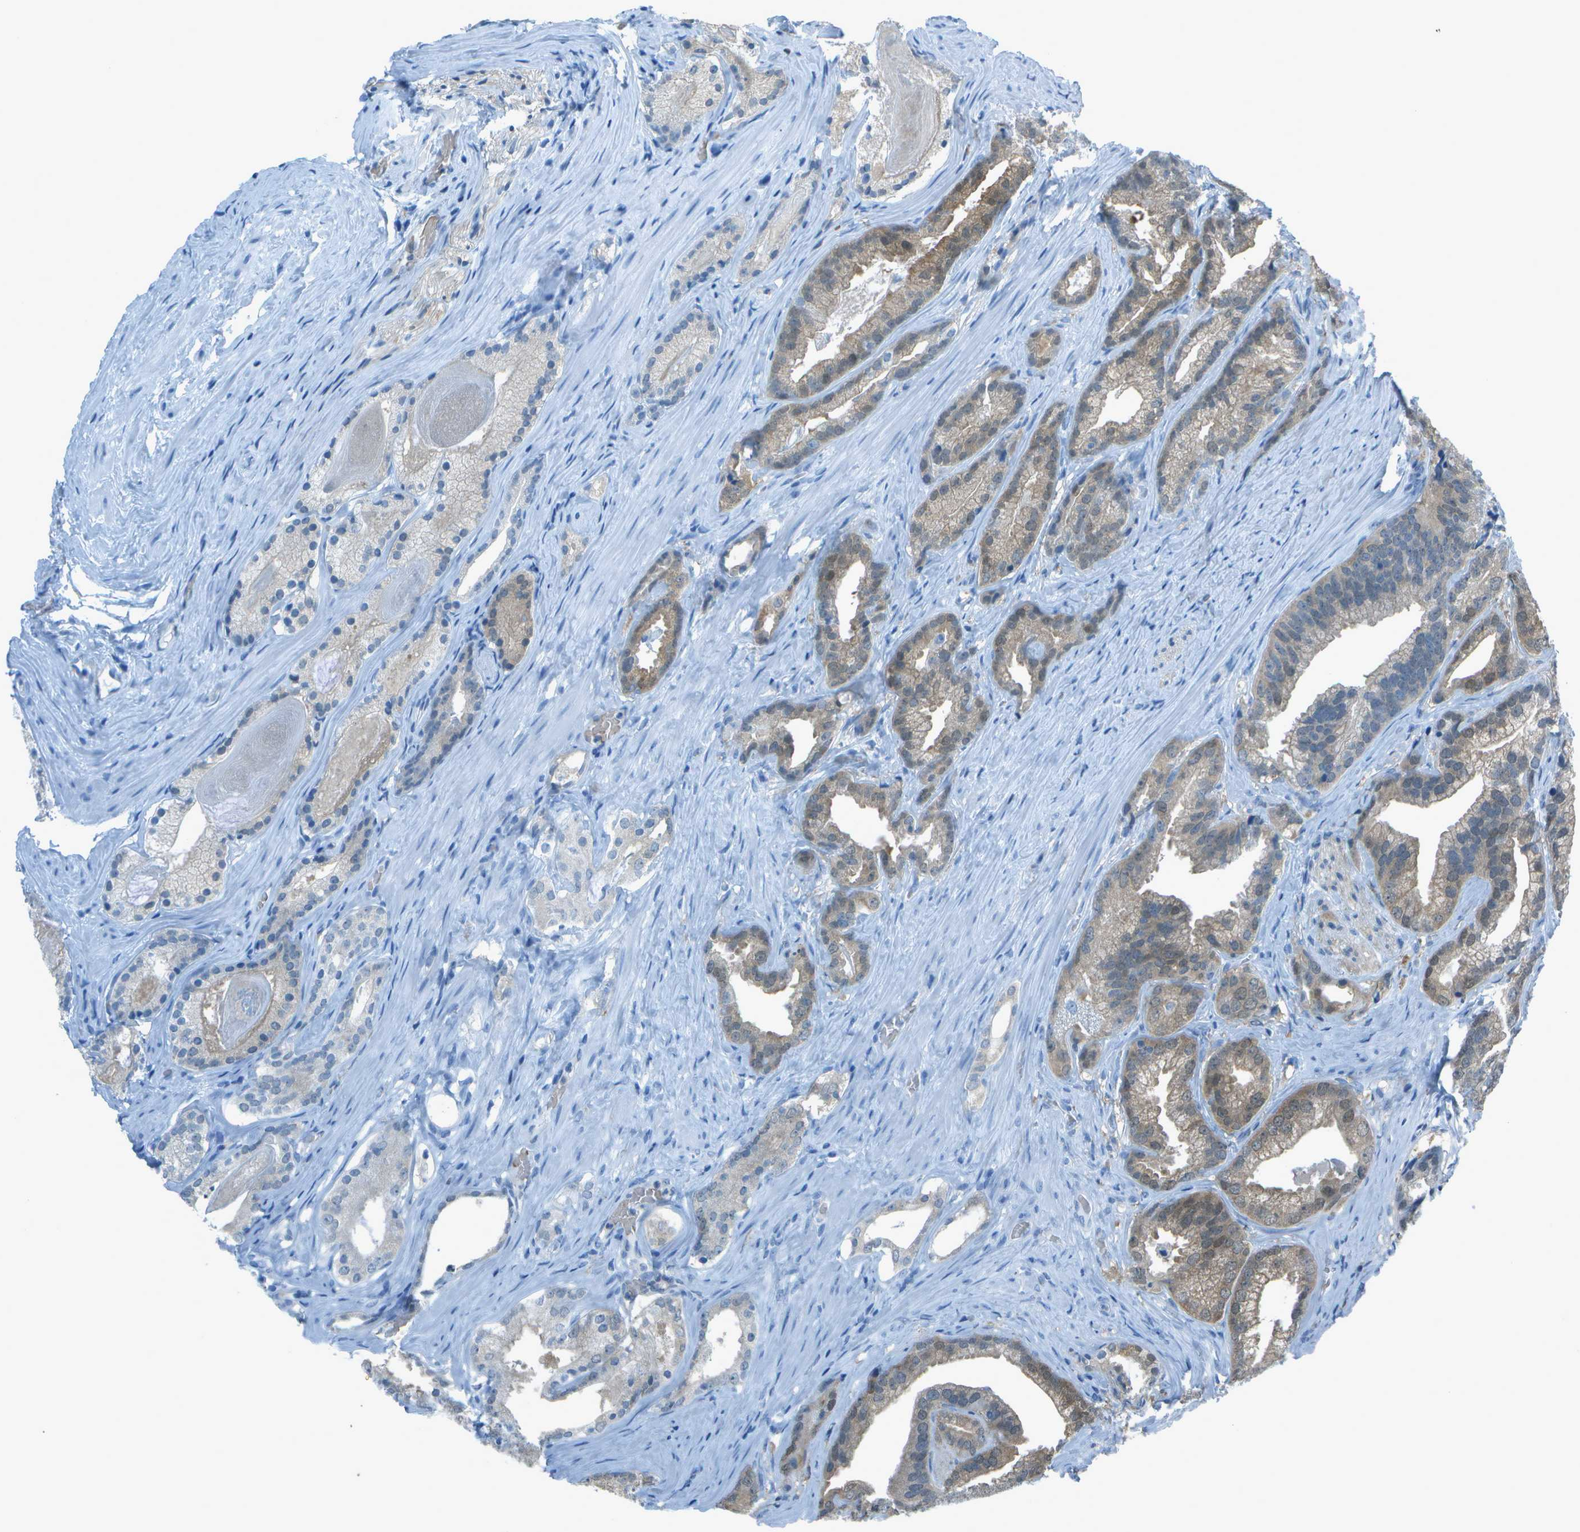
{"staining": {"intensity": "weak", "quantity": "25%-75%", "location": "cytoplasmic/membranous"}, "tissue": "prostate cancer", "cell_type": "Tumor cells", "image_type": "cancer", "snomed": [{"axis": "morphology", "description": "Adenocarcinoma, Low grade"}, {"axis": "topography", "description": "Prostate"}], "caption": "An IHC histopathology image of tumor tissue is shown. Protein staining in brown labels weak cytoplasmic/membranous positivity in prostate cancer (low-grade adenocarcinoma) within tumor cells.", "gene": "ASL", "patient": {"sex": "male", "age": 59}}